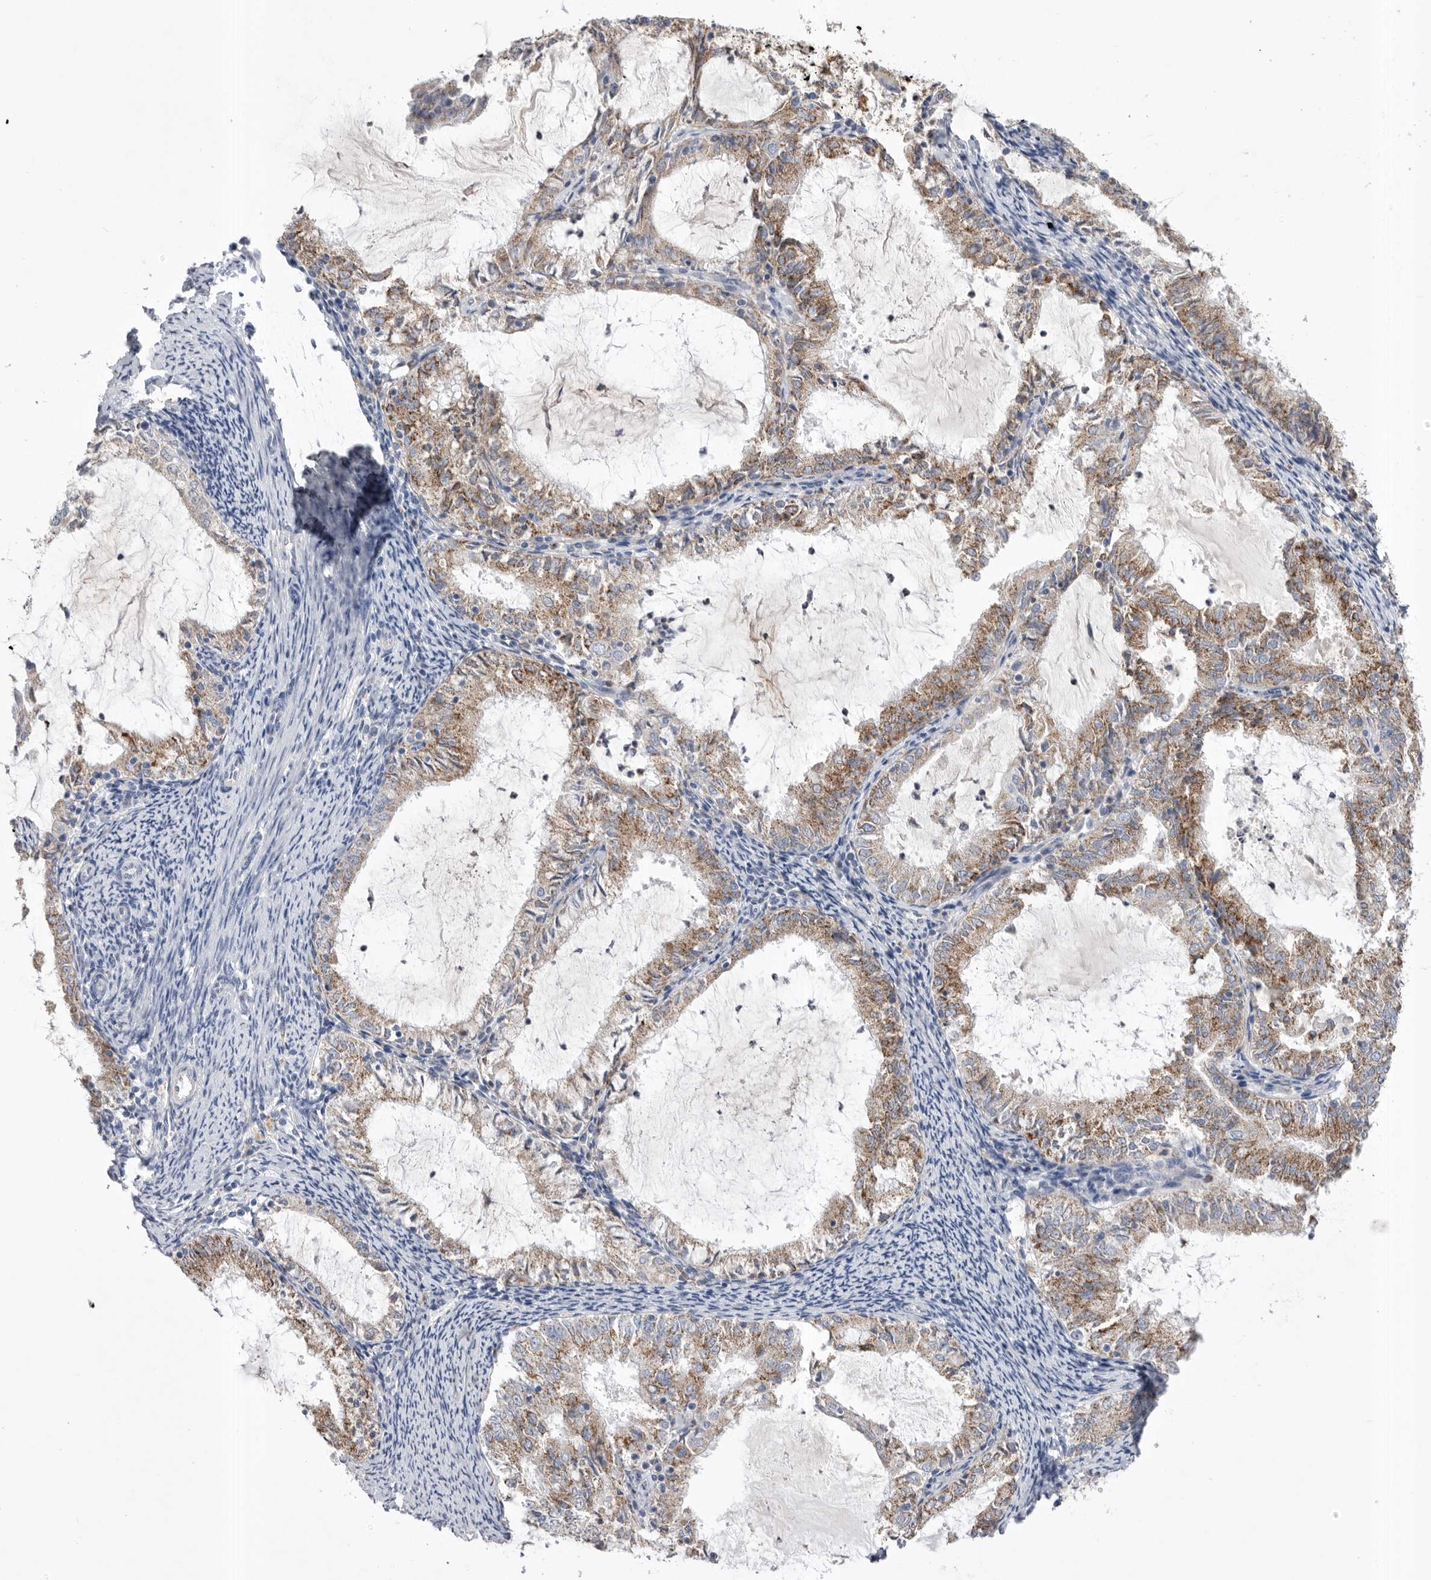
{"staining": {"intensity": "moderate", "quantity": ">75%", "location": "cytoplasmic/membranous"}, "tissue": "endometrial cancer", "cell_type": "Tumor cells", "image_type": "cancer", "snomed": [{"axis": "morphology", "description": "Adenocarcinoma, NOS"}, {"axis": "topography", "description": "Endometrium"}], "caption": "Human endometrial adenocarcinoma stained for a protein (brown) demonstrates moderate cytoplasmic/membranous positive staining in about >75% of tumor cells.", "gene": "CCDC126", "patient": {"sex": "female", "age": 57}}